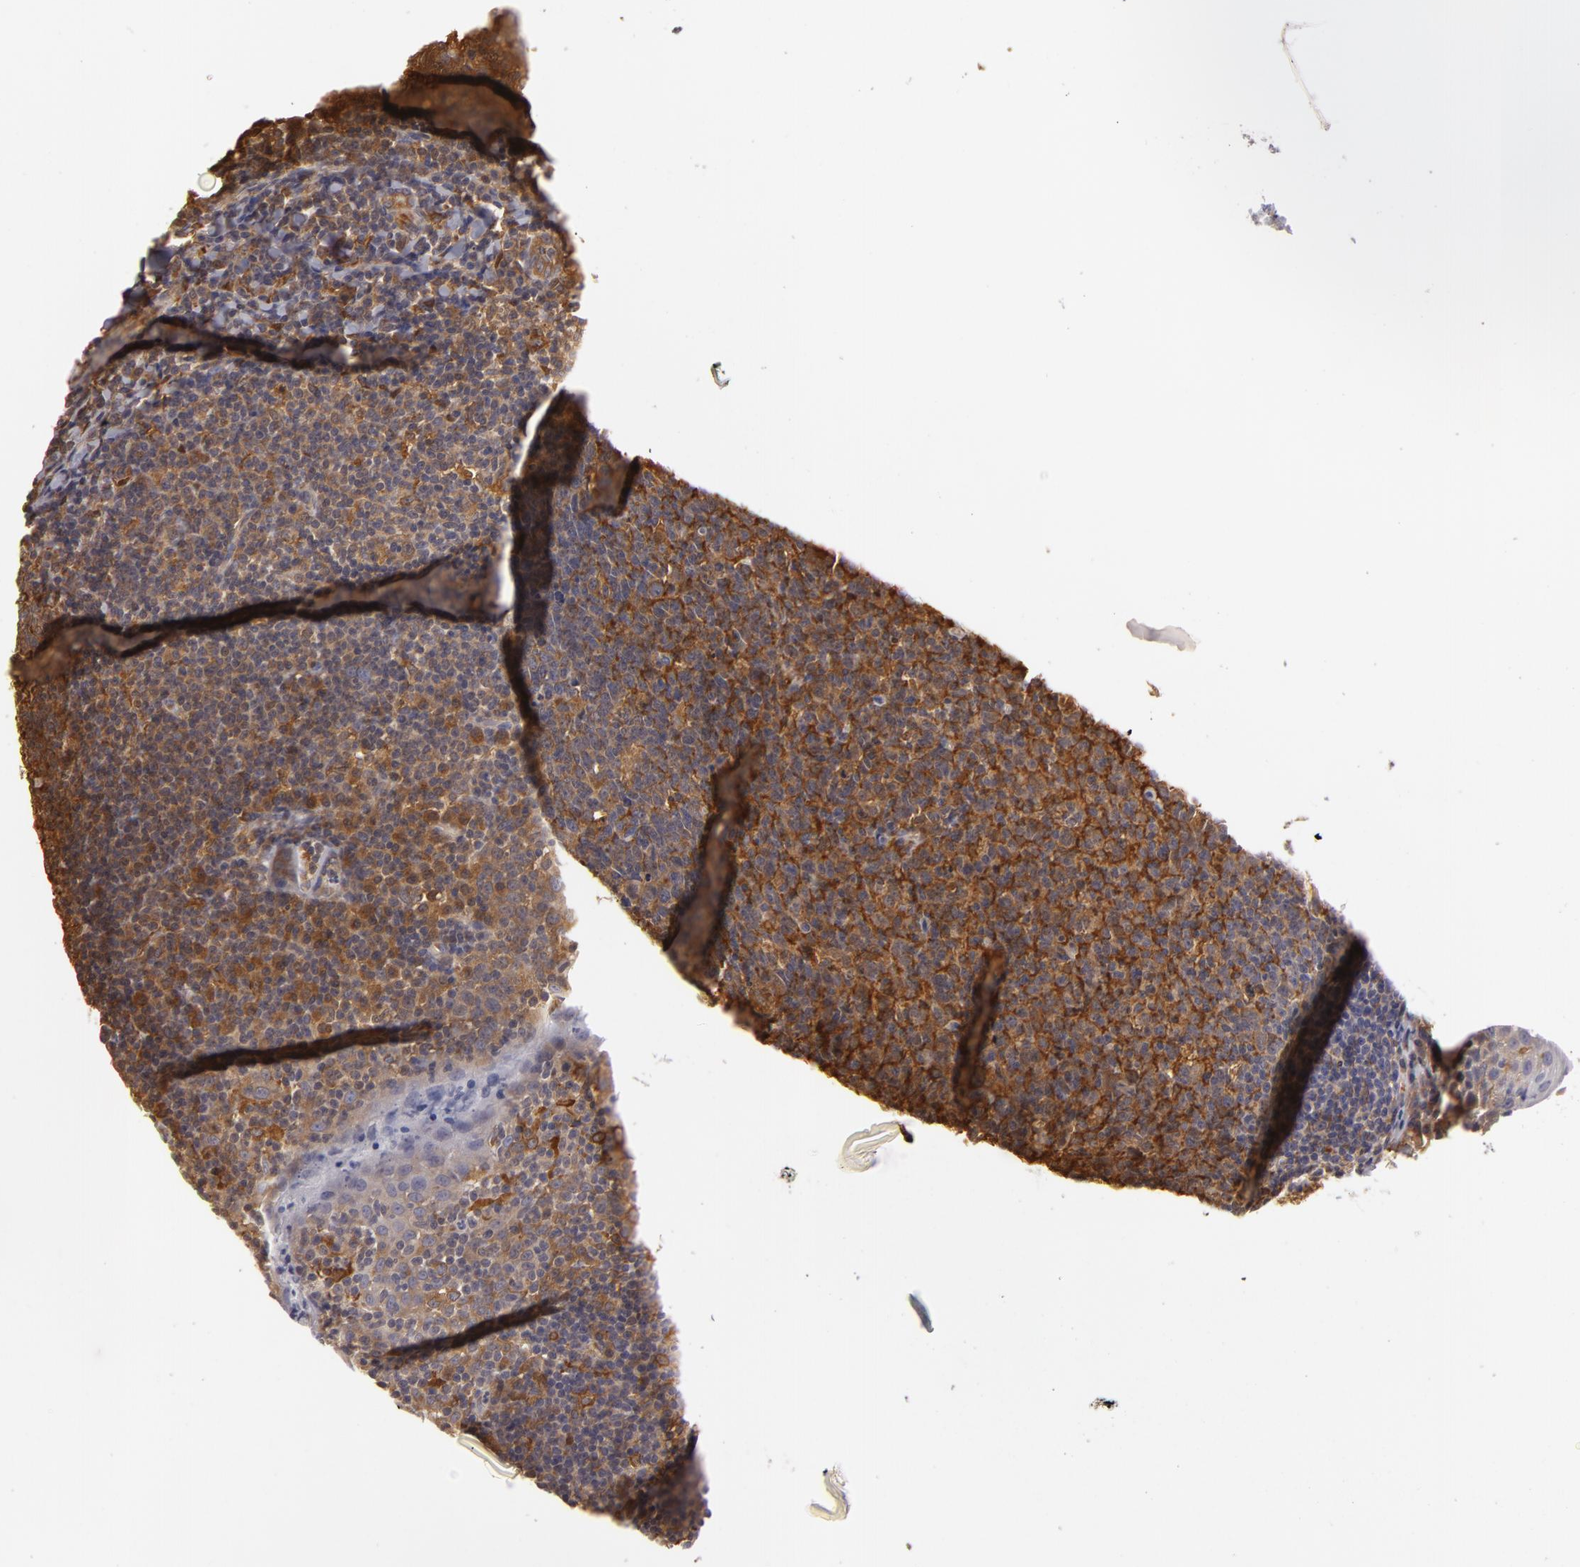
{"staining": {"intensity": "moderate", "quantity": ">75%", "location": "cytoplasmic/membranous"}, "tissue": "tonsil", "cell_type": "Germinal center cells", "image_type": "normal", "snomed": [{"axis": "morphology", "description": "Normal tissue, NOS"}, {"axis": "topography", "description": "Tonsil"}], "caption": "The photomicrograph exhibits a brown stain indicating the presence of a protein in the cytoplasmic/membranous of germinal center cells in tonsil. The staining was performed using DAB (3,3'-diaminobenzidine), with brown indicating positive protein expression. Nuclei are stained blue with hematoxylin.", "gene": "ZNF229", "patient": {"sex": "male", "age": 6}}